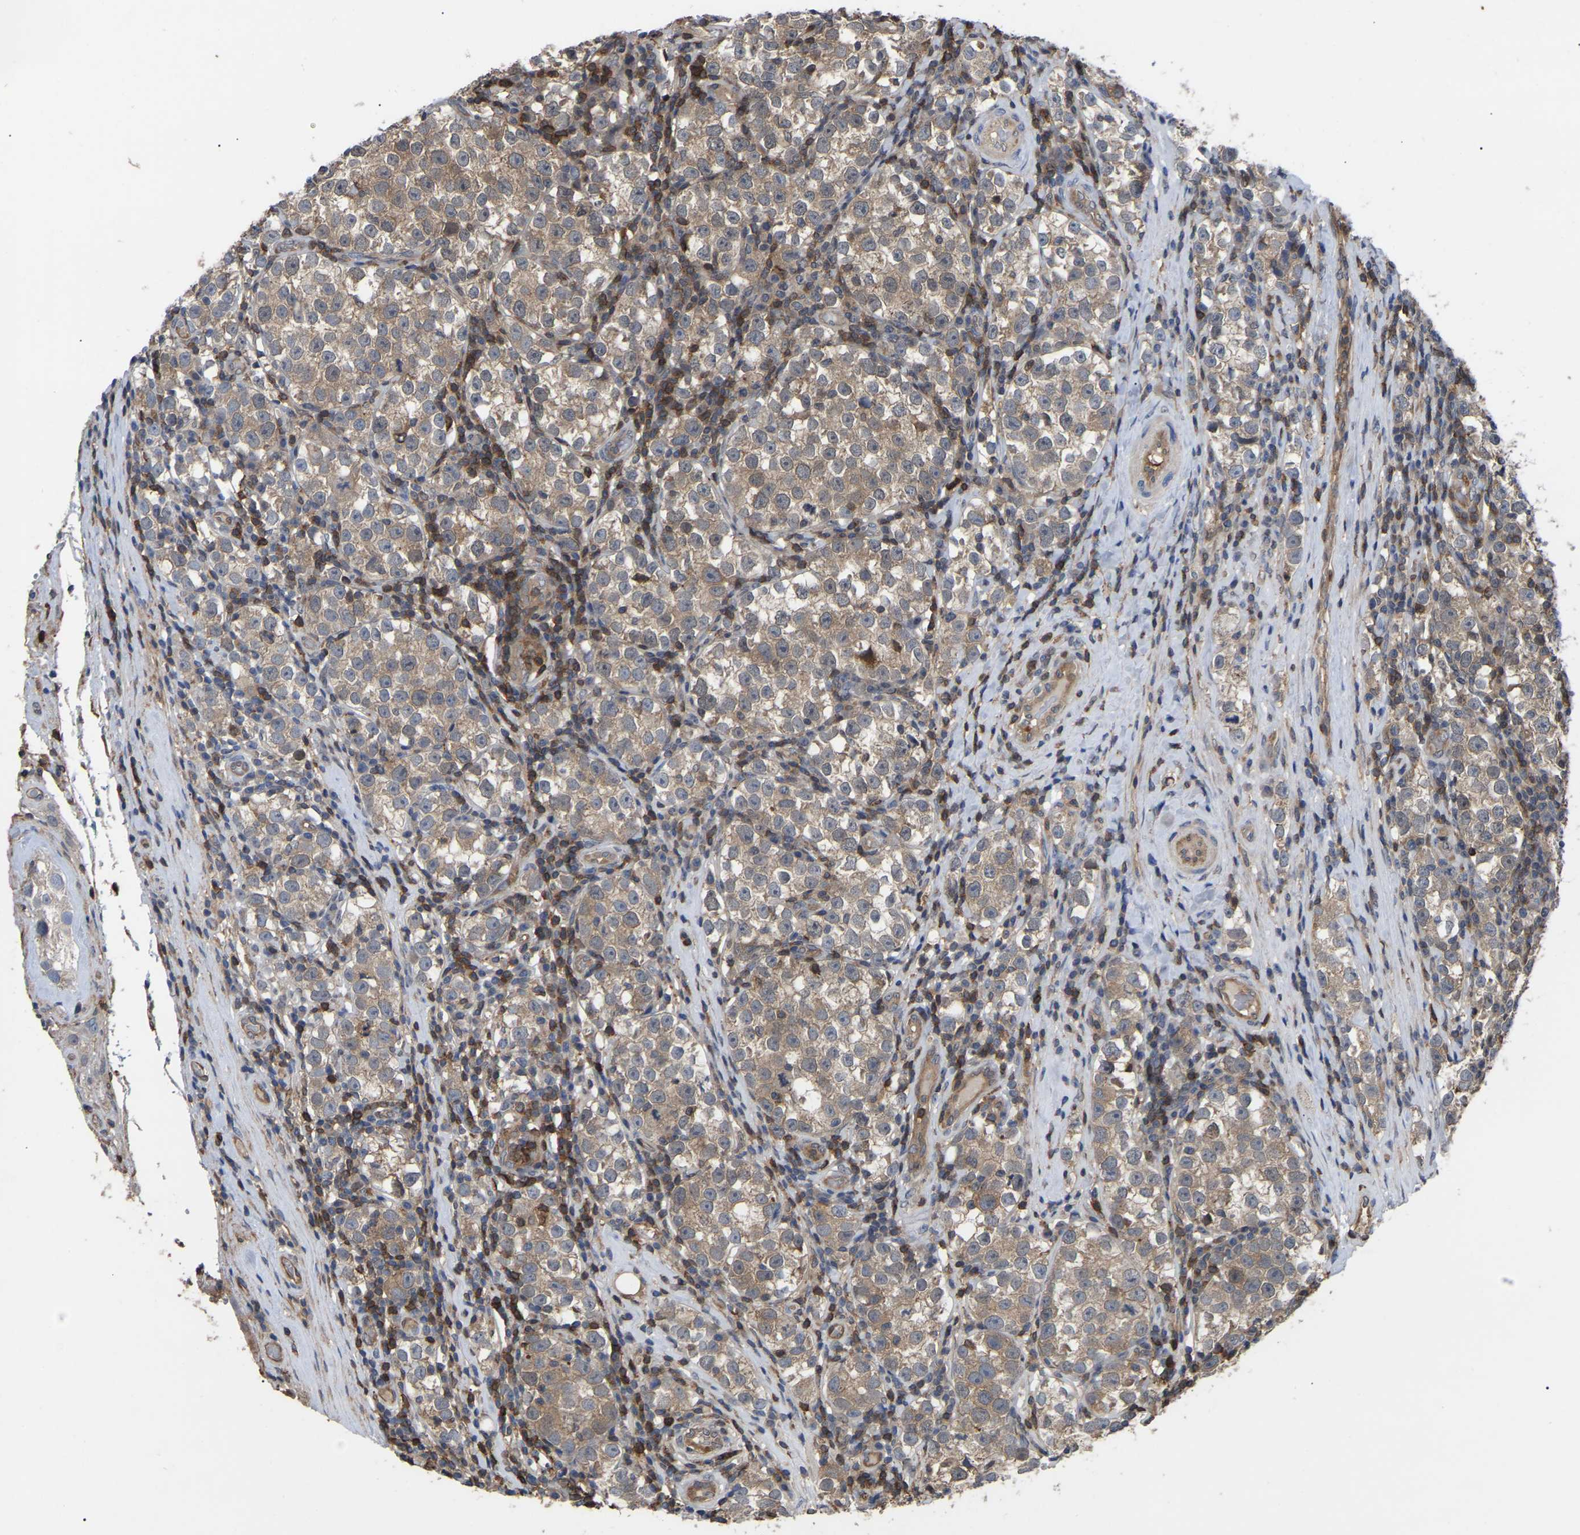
{"staining": {"intensity": "weak", "quantity": ">75%", "location": "cytoplasmic/membranous"}, "tissue": "testis cancer", "cell_type": "Tumor cells", "image_type": "cancer", "snomed": [{"axis": "morphology", "description": "Normal tissue, NOS"}, {"axis": "morphology", "description": "Seminoma, NOS"}, {"axis": "topography", "description": "Testis"}], "caption": "Immunohistochemical staining of human testis cancer shows low levels of weak cytoplasmic/membranous protein expression in about >75% of tumor cells. (DAB (3,3'-diaminobenzidine) IHC, brown staining for protein, blue staining for nuclei).", "gene": "CIT", "patient": {"sex": "male", "age": 43}}